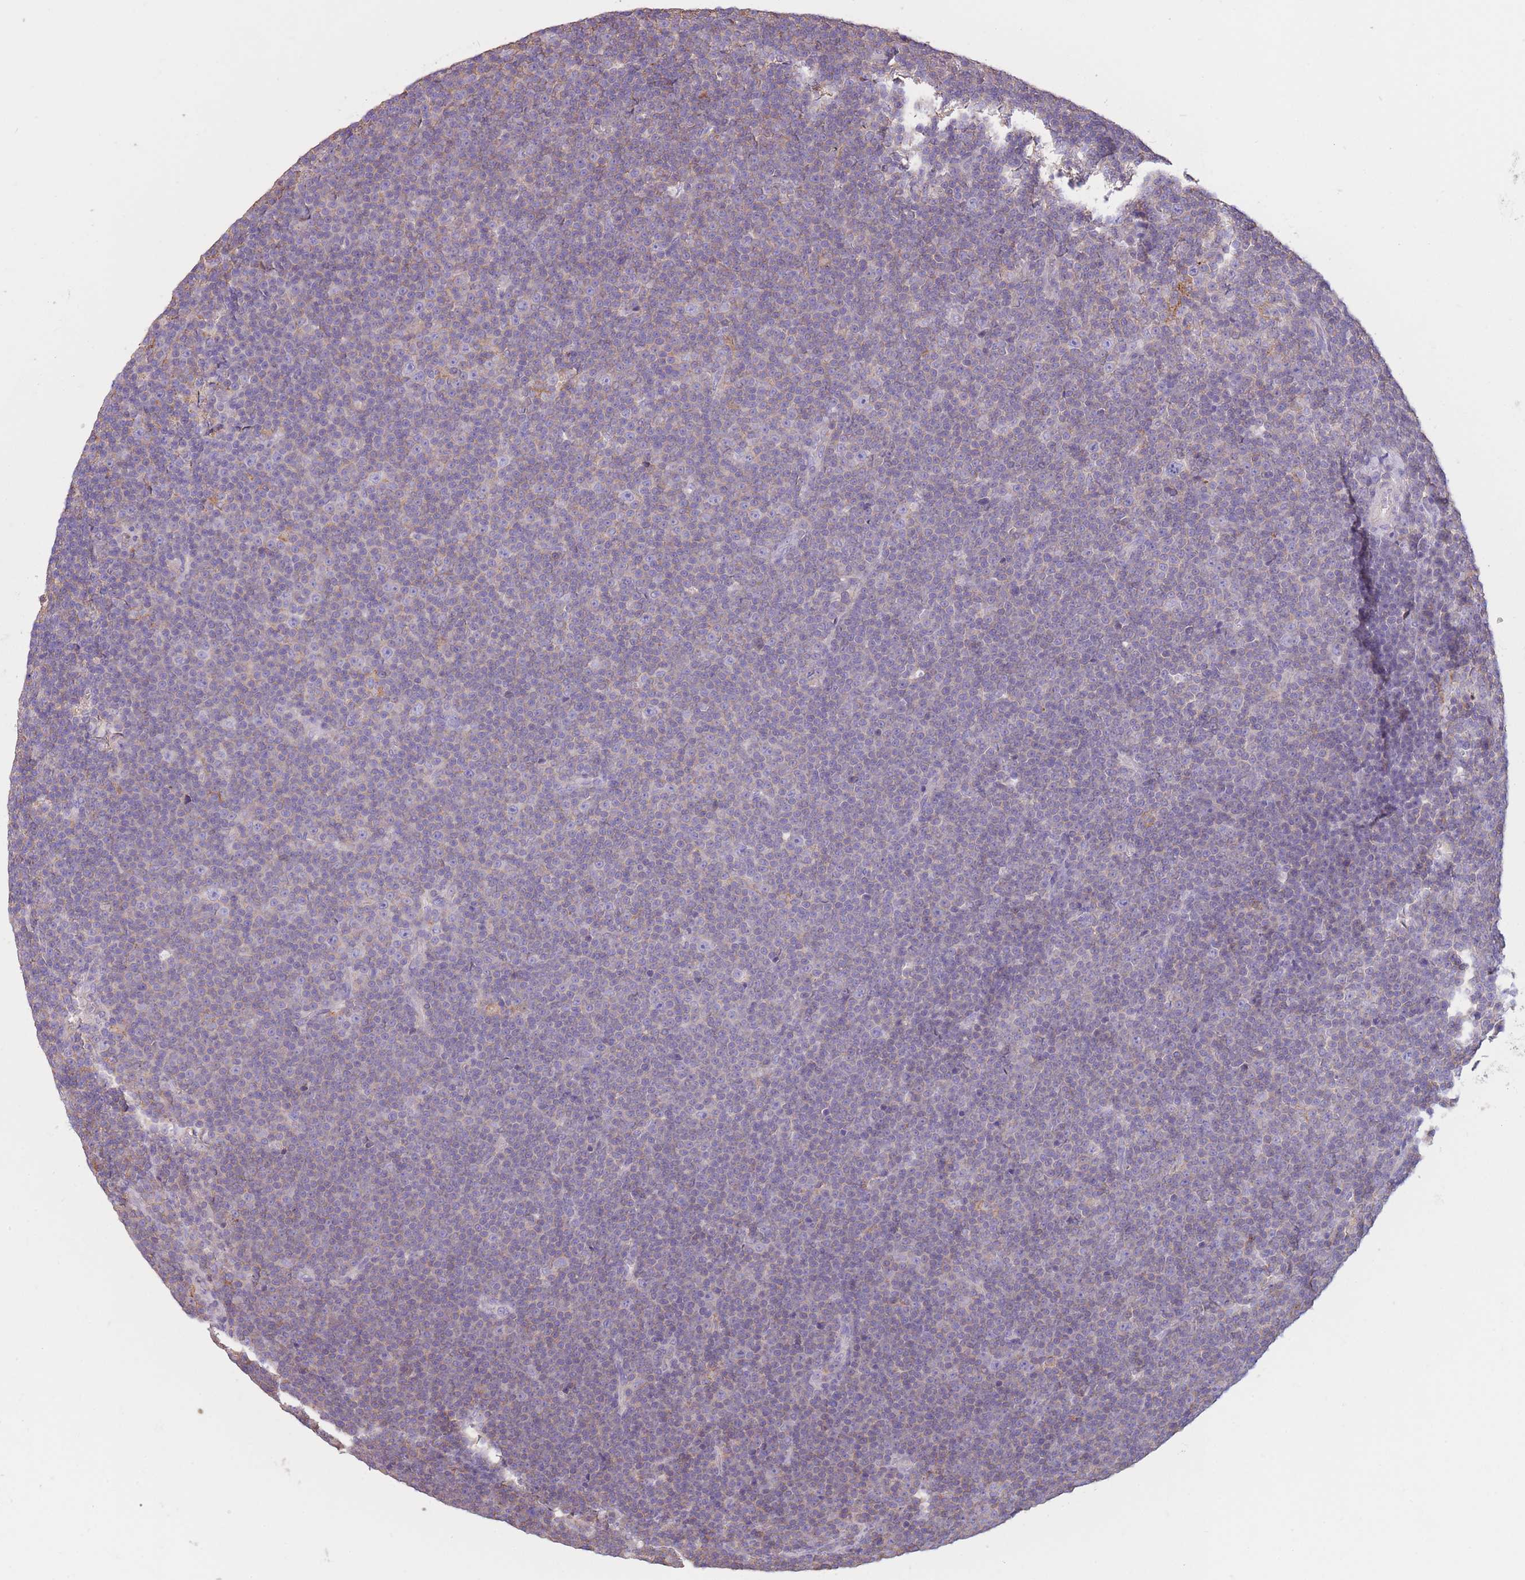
{"staining": {"intensity": "negative", "quantity": "none", "location": "none"}, "tissue": "lymphoma", "cell_type": "Tumor cells", "image_type": "cancer", "snomed": [{"axis": "morphology", "description": "Malignant lymphoma, non-Hodgkin's type, Low grade"}, {"axis": "topography", "description": "Lymph node"}], "caption": "Tumor cells are negative for protein expression in human lymphoma.", "gene": "PDHA1", "patient": {"sex": "female", "age": 67}}